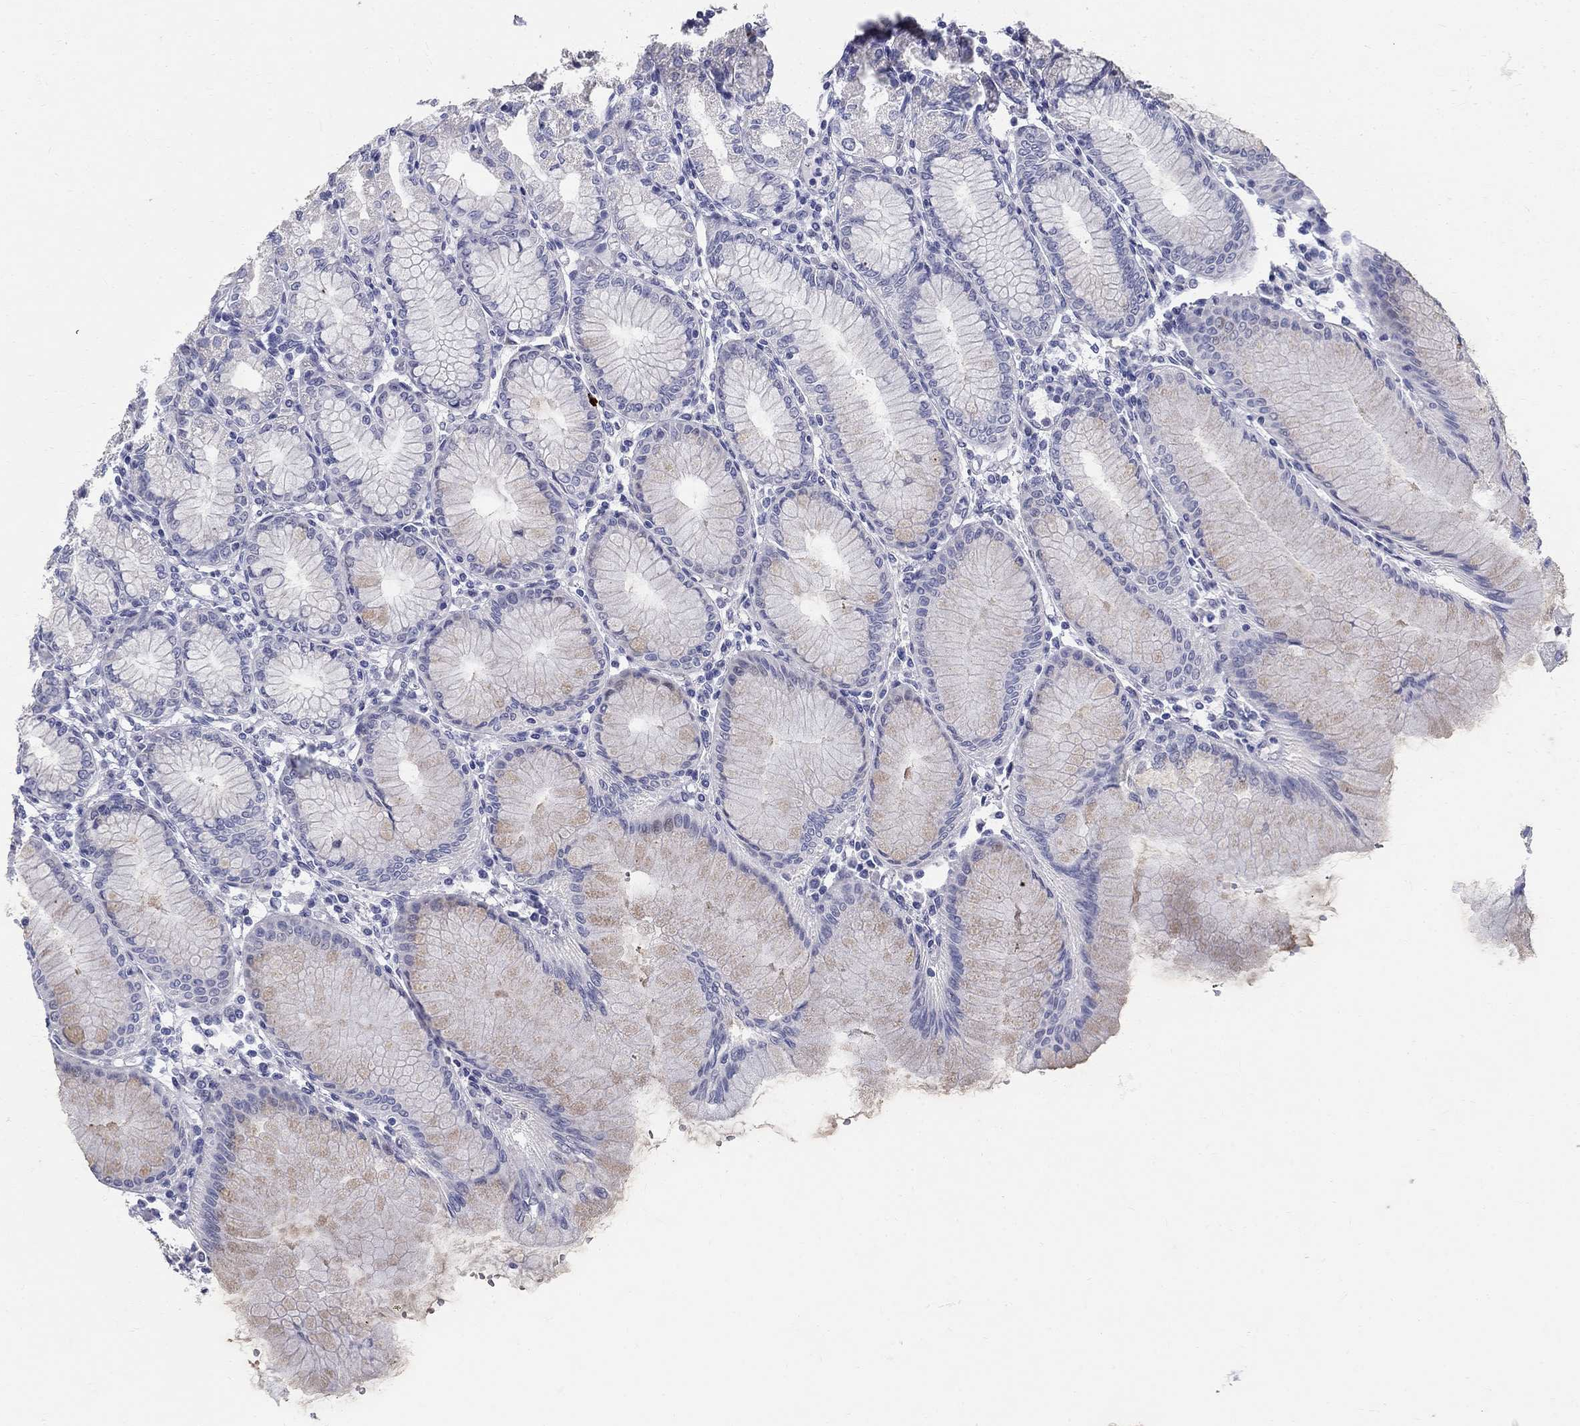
{"staining": {"intensity": "weak", "quantity": "<25%", "location": "cytoplasmic/membranous"}, "tissue": "stomach", "cell_type": "Glandular cells", "image_type": "normal", "snomed": [{"axis": "morphology", "description": "Normal tissue, NOS"}, {"axis": "topography", "description": "Skeletal muscle"}, {"axis": "topography", "description": "Stomach"}], "caption": "IHC micrograph of unremarkable stomach stained for a protein (brown), which exhibits no positivity in glandular cells.", "gene": "TGM4", "patient": {"sex": "female", "age": 57}}